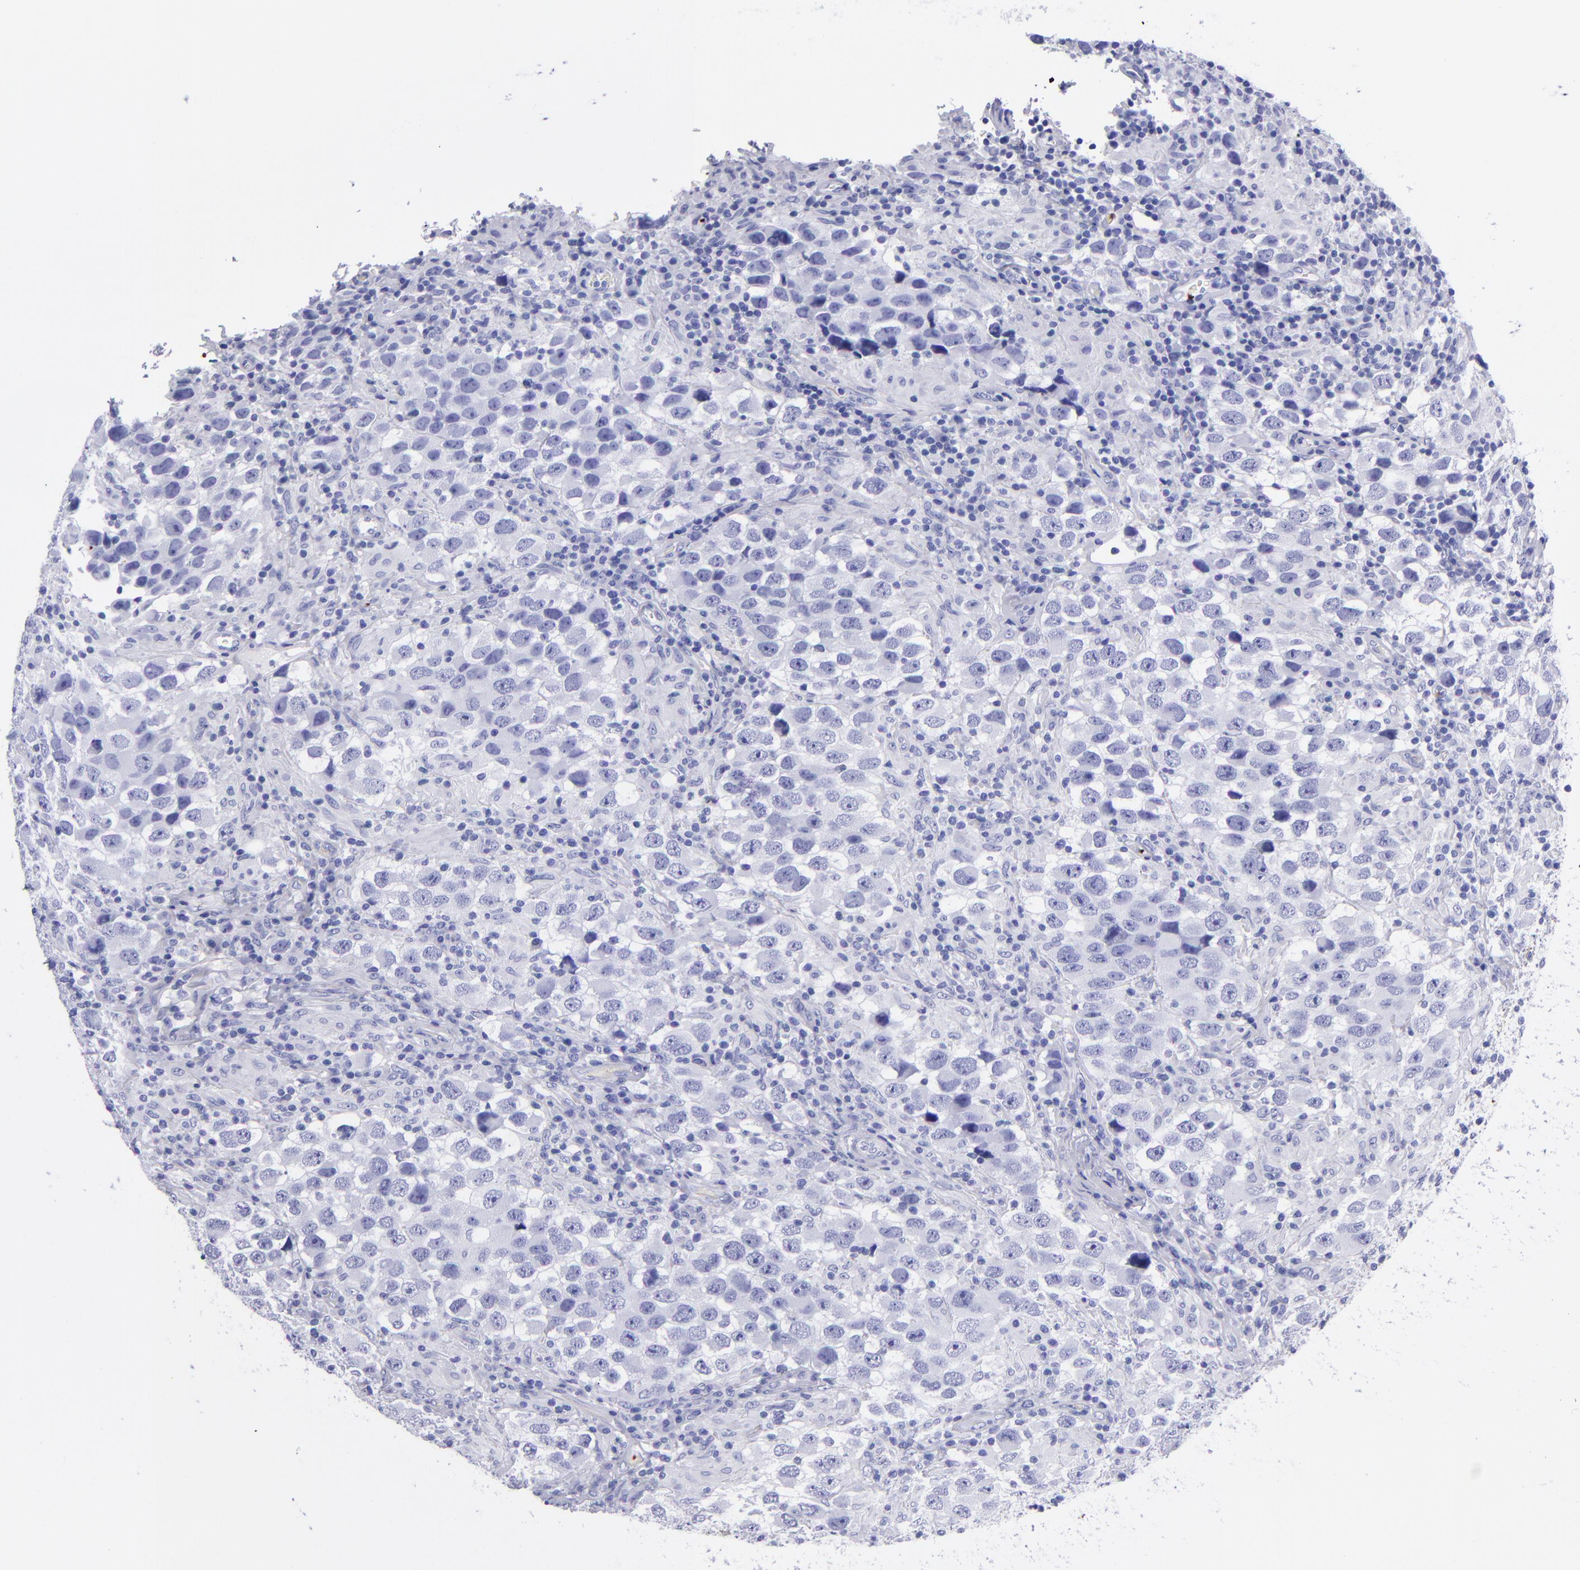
{"staining": {"intensity": "negative", "quantity": "none", "location": "none"}, "tissue": "testis cancer", "cell_type": "Tumor cells", "image_type": "cancer", "snomed": [{"axis": "morphology", "description": "Carcinoma, Embryonal, NOS"}, {"axis": "topography", "description": "Testis"}], "caption": "A high-resolution histopathology image shows immunohistochemistry staining of embryonal carcinoma (testis), which displays no significant positivity in tumor cells.", "gene": "EFCAB13", "patient": {"sex": "male", "age": 21}}